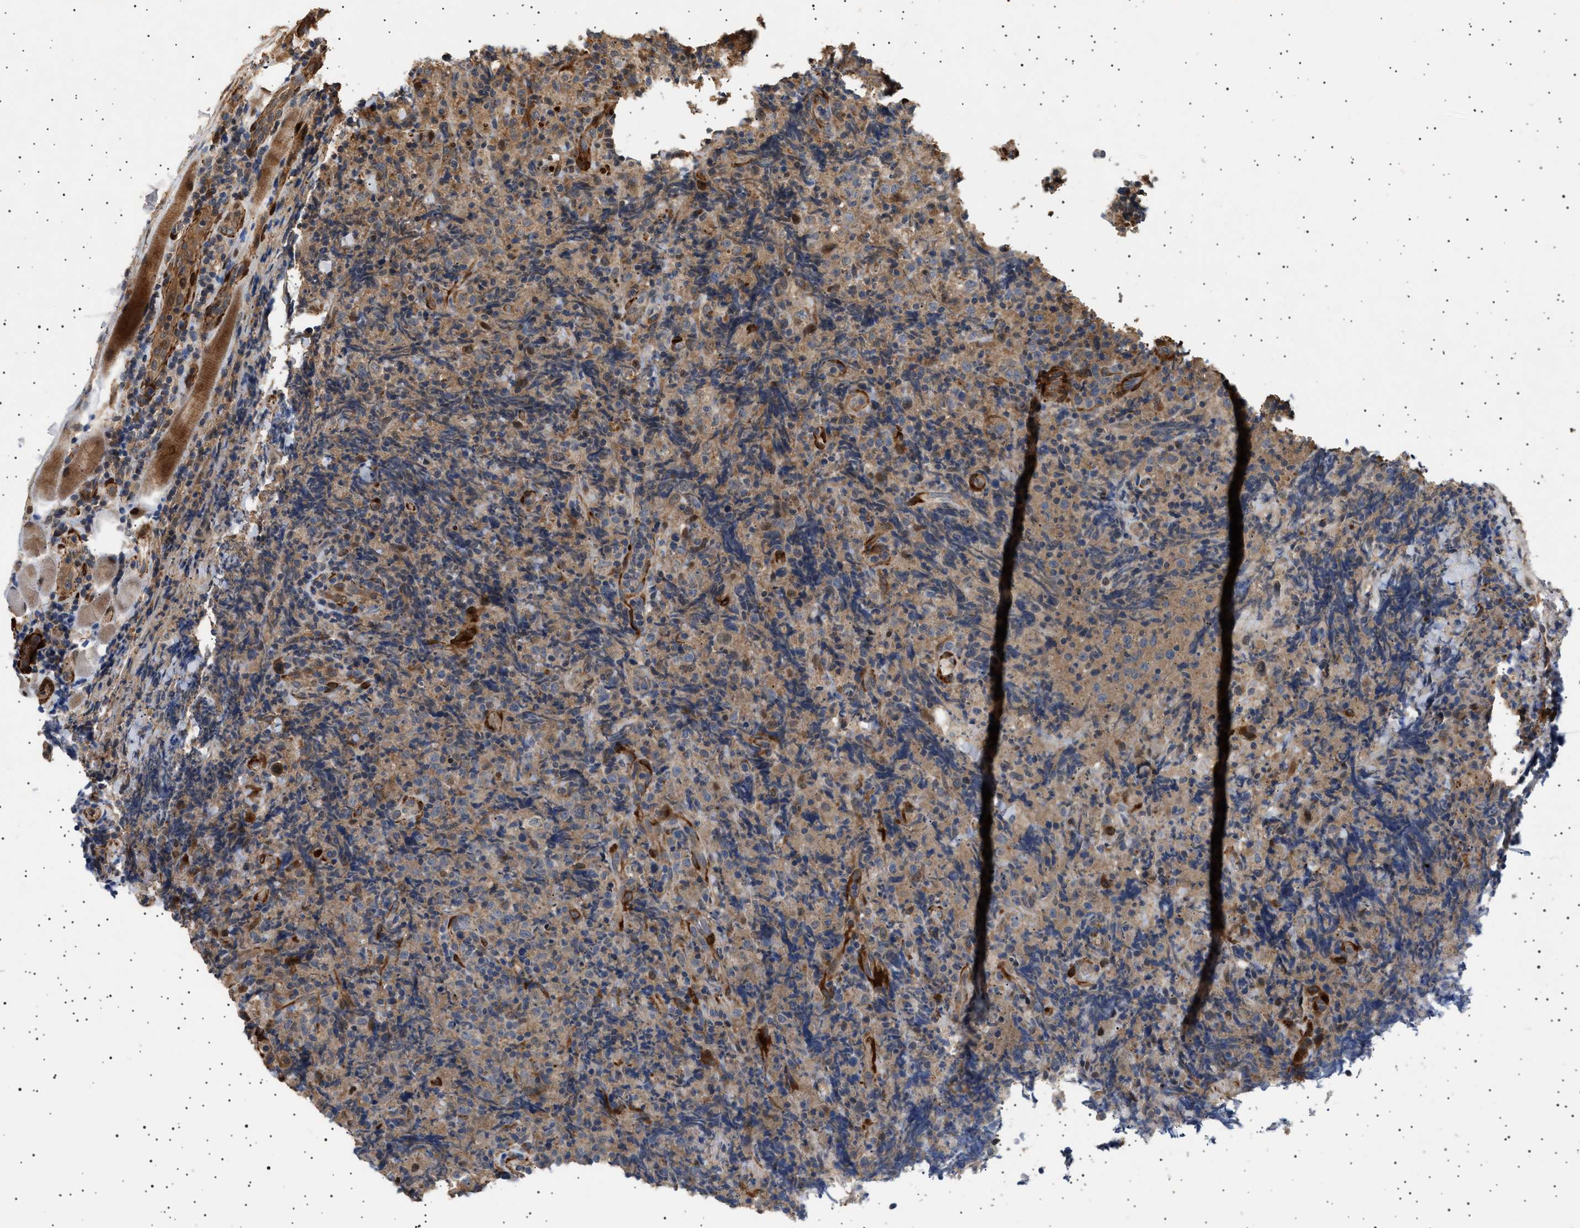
{"staining": {"intensity": "weak", "quantity": "25%-75%", "location": "cytoplasmic/membranous"}, "tissue": "lymphoma", "cell_type": "Tumor cells", "image_type": "cancer", "snomed": [{"axis": "morphology", "description": "Malignant lymphoma, non-Hodgkin's type, High grade"}, {"axis": "topography", "description": "Tonsil"}], "caption": "Immunohistochemistry (DAB (3,3'-diaminobenzidine)) staining of human lymphoma displays weak cytoplasmic/membranous protein positivity in about 25%-75% of tumor cells. (DAB = brown stain, brightfield microscopy at high magnification).", "gene": "GUCY1B1", "patient": {"sex": "female", "age": 36}}